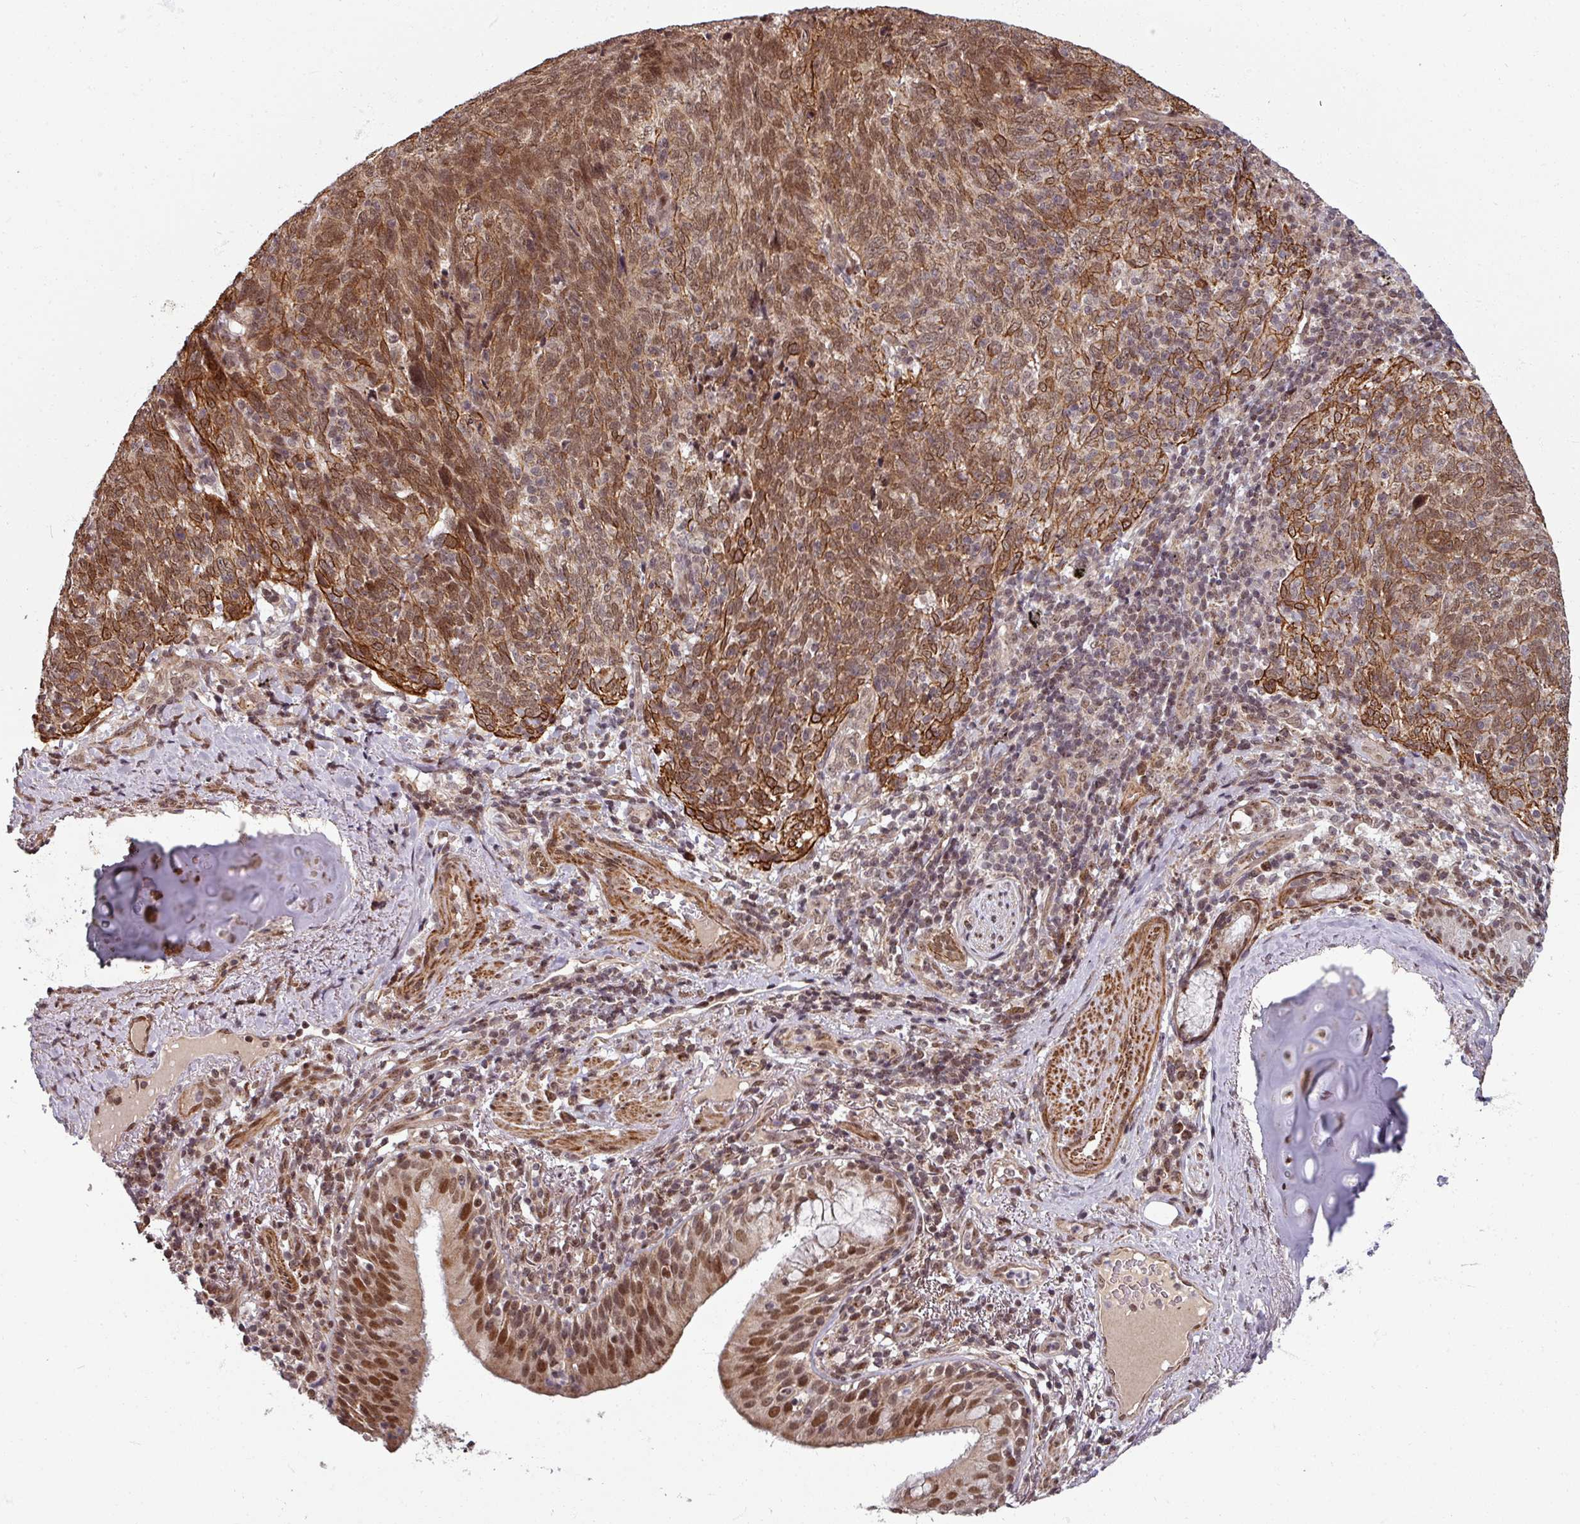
{"staining": {"intensity": "moderate", "quantity": ">75%", "location": "cytoplasmic/membranous,nuclear"}, "tissue": "lung cancer", "cell_type": "Tumor cells", "image_type": "cancer", "snomed": [{"axis": "morphology", "description": "Squamous cell carcinoma, NOS"}, {"axis": "topography", "description": "Lung"}], "caption": "Squamous cell carcinoma (lung) tissue demonstrates moderate cytoplasmic/membranous and nuclear expression in about >75% of tumor cells, visualized by immunohistochemistry. The staining is performed using DAB brown chromogen to label protein expression. The nuclei are counter-stained blue using hematoxylin.", "gene": "SWI5", "patient": {"sex": "female", "age": 72}}